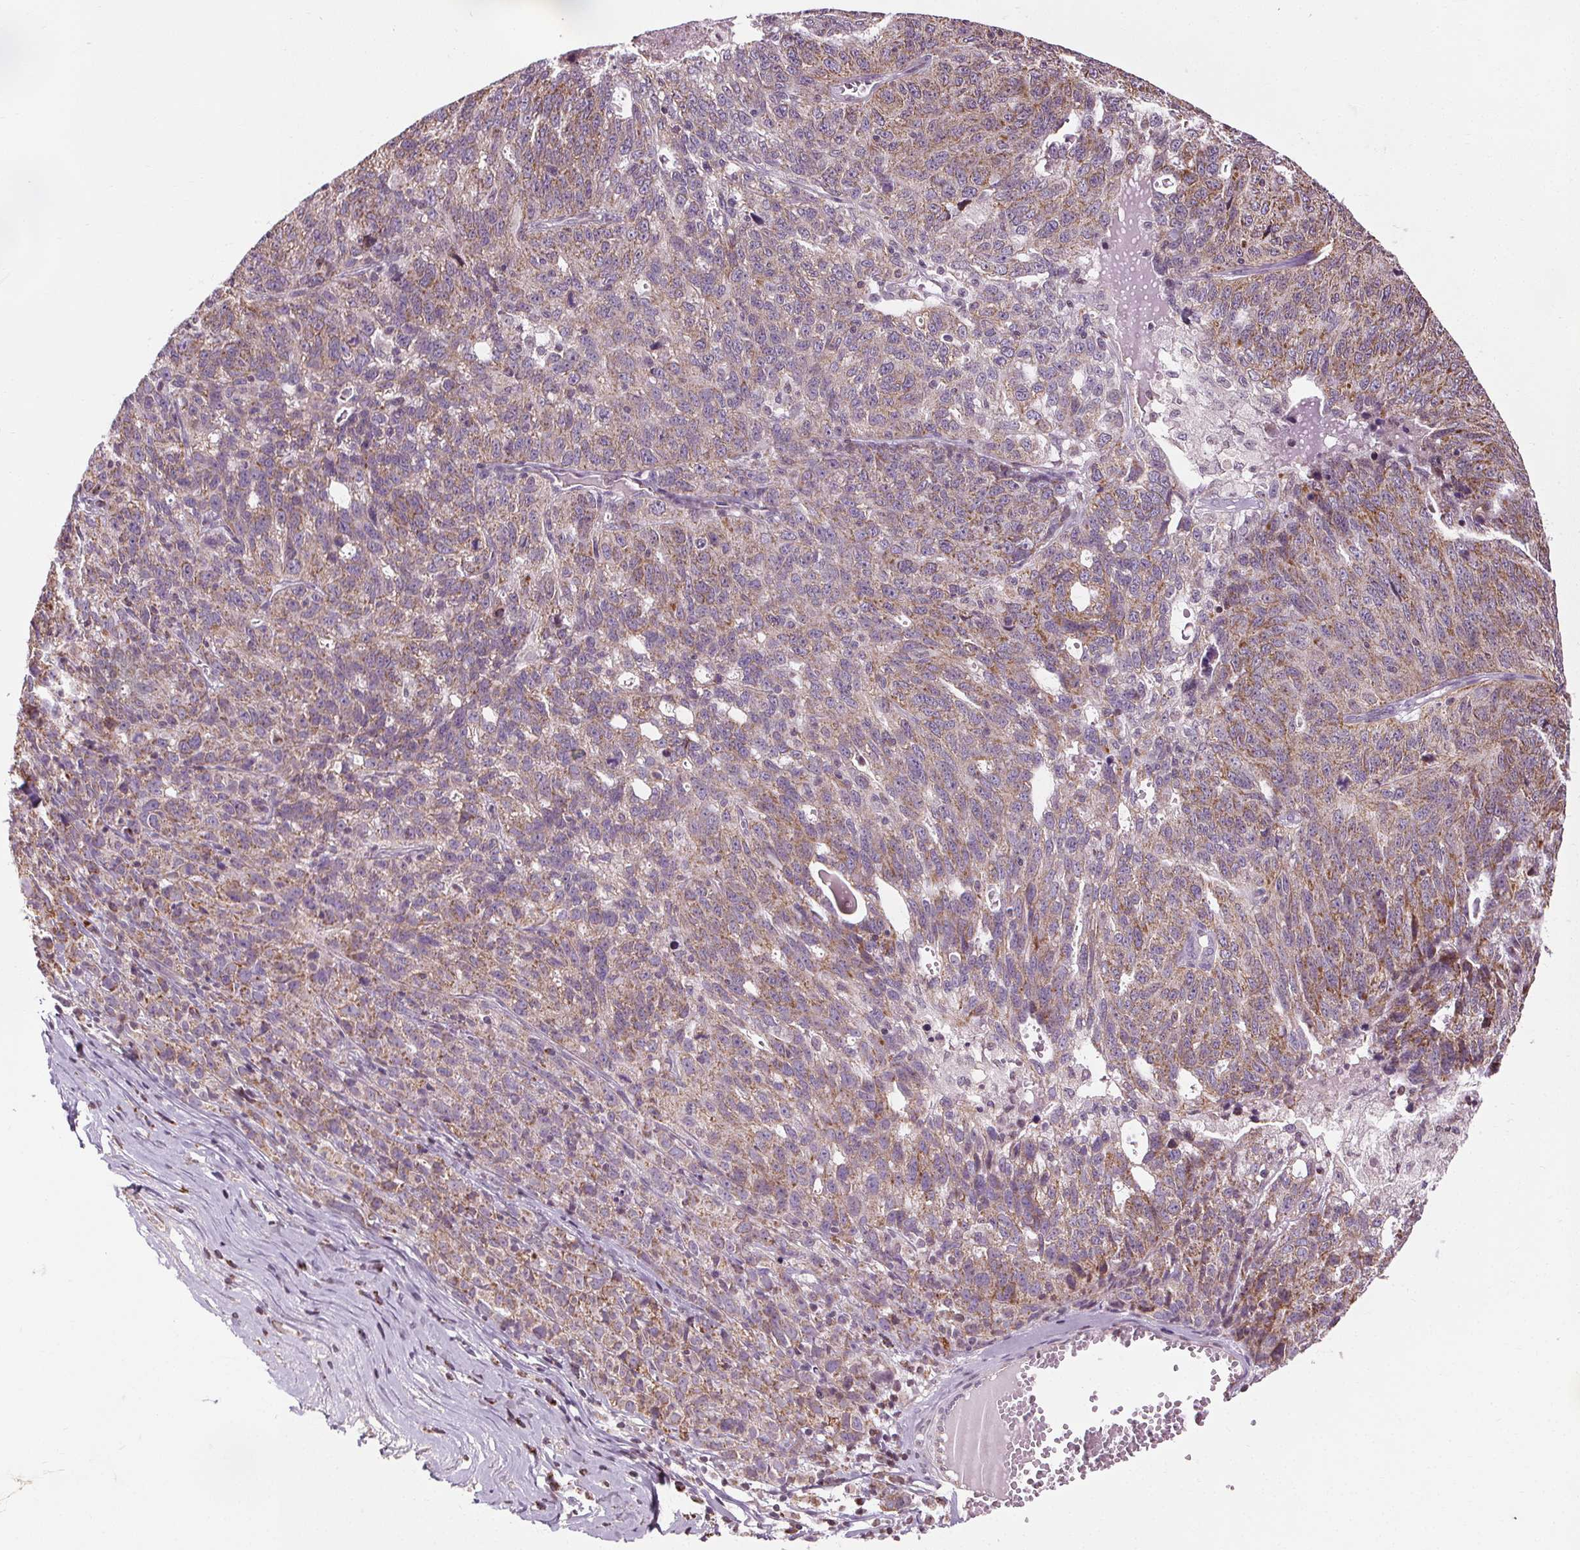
{"staining": {"intensity": "moderate", "quantity": "25%-75%", "location": "cytoplasmic/membranous"}, "tissue": "ovarian cancer", "cell_type": "Tumor cells", "image_type": "cancer", "snomed": [{"axis": "morphology", "description": "Cystadenocarcinoma, serous, NOS"}, {"axis": "topography", "description": "Ovary"}], "caption": "Immunohistochemical staining of human ovarian serous cystadenocarcinoma shows medium levels of moderate cytoplasmic/membranous expression in about 25%-75% of tumor cells.", "gene": "LFNG", "patient": {"sex": "female", "age": 71}}